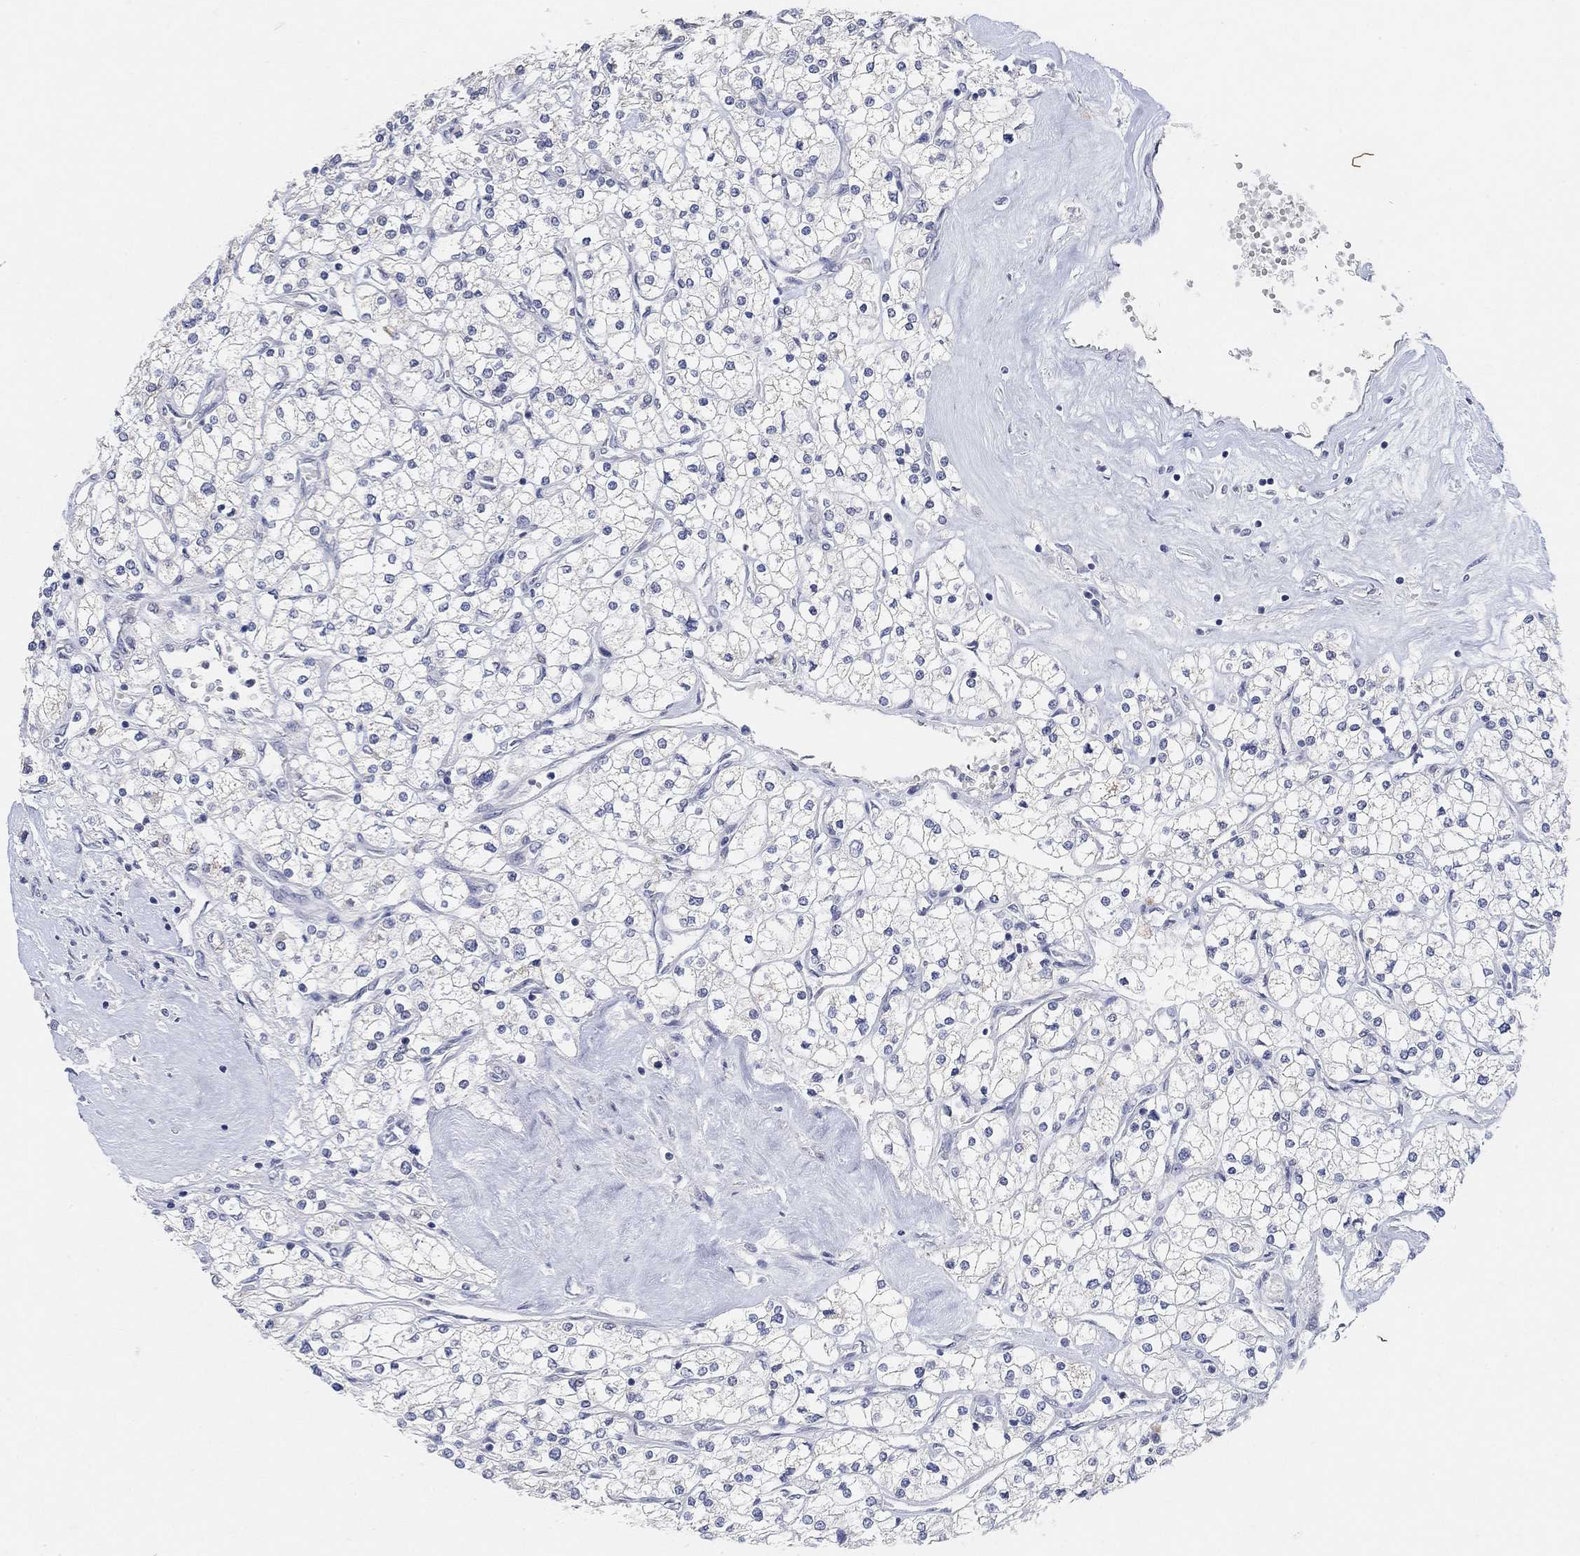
{"staining": {"intensity": "negative", "quantity": "none", "location": "none"}, "tissue": "renal cancer", "cell_type": "Tumor cells", "image_type": "cancer", "snomed": [{"axis": "morphology", "description": "Adenocarcinoma, NOS"}, {"axis": "topography", "description": "Kidney"}], "caption": "IHC micrograph of neoplastic tissue: renal cancer (adenocarcinoma) stained with DAB reveals no significant protein positivity in tumor cells.", "gene": "VAT1L", "patient": {"sex": "male", "age": 80}}